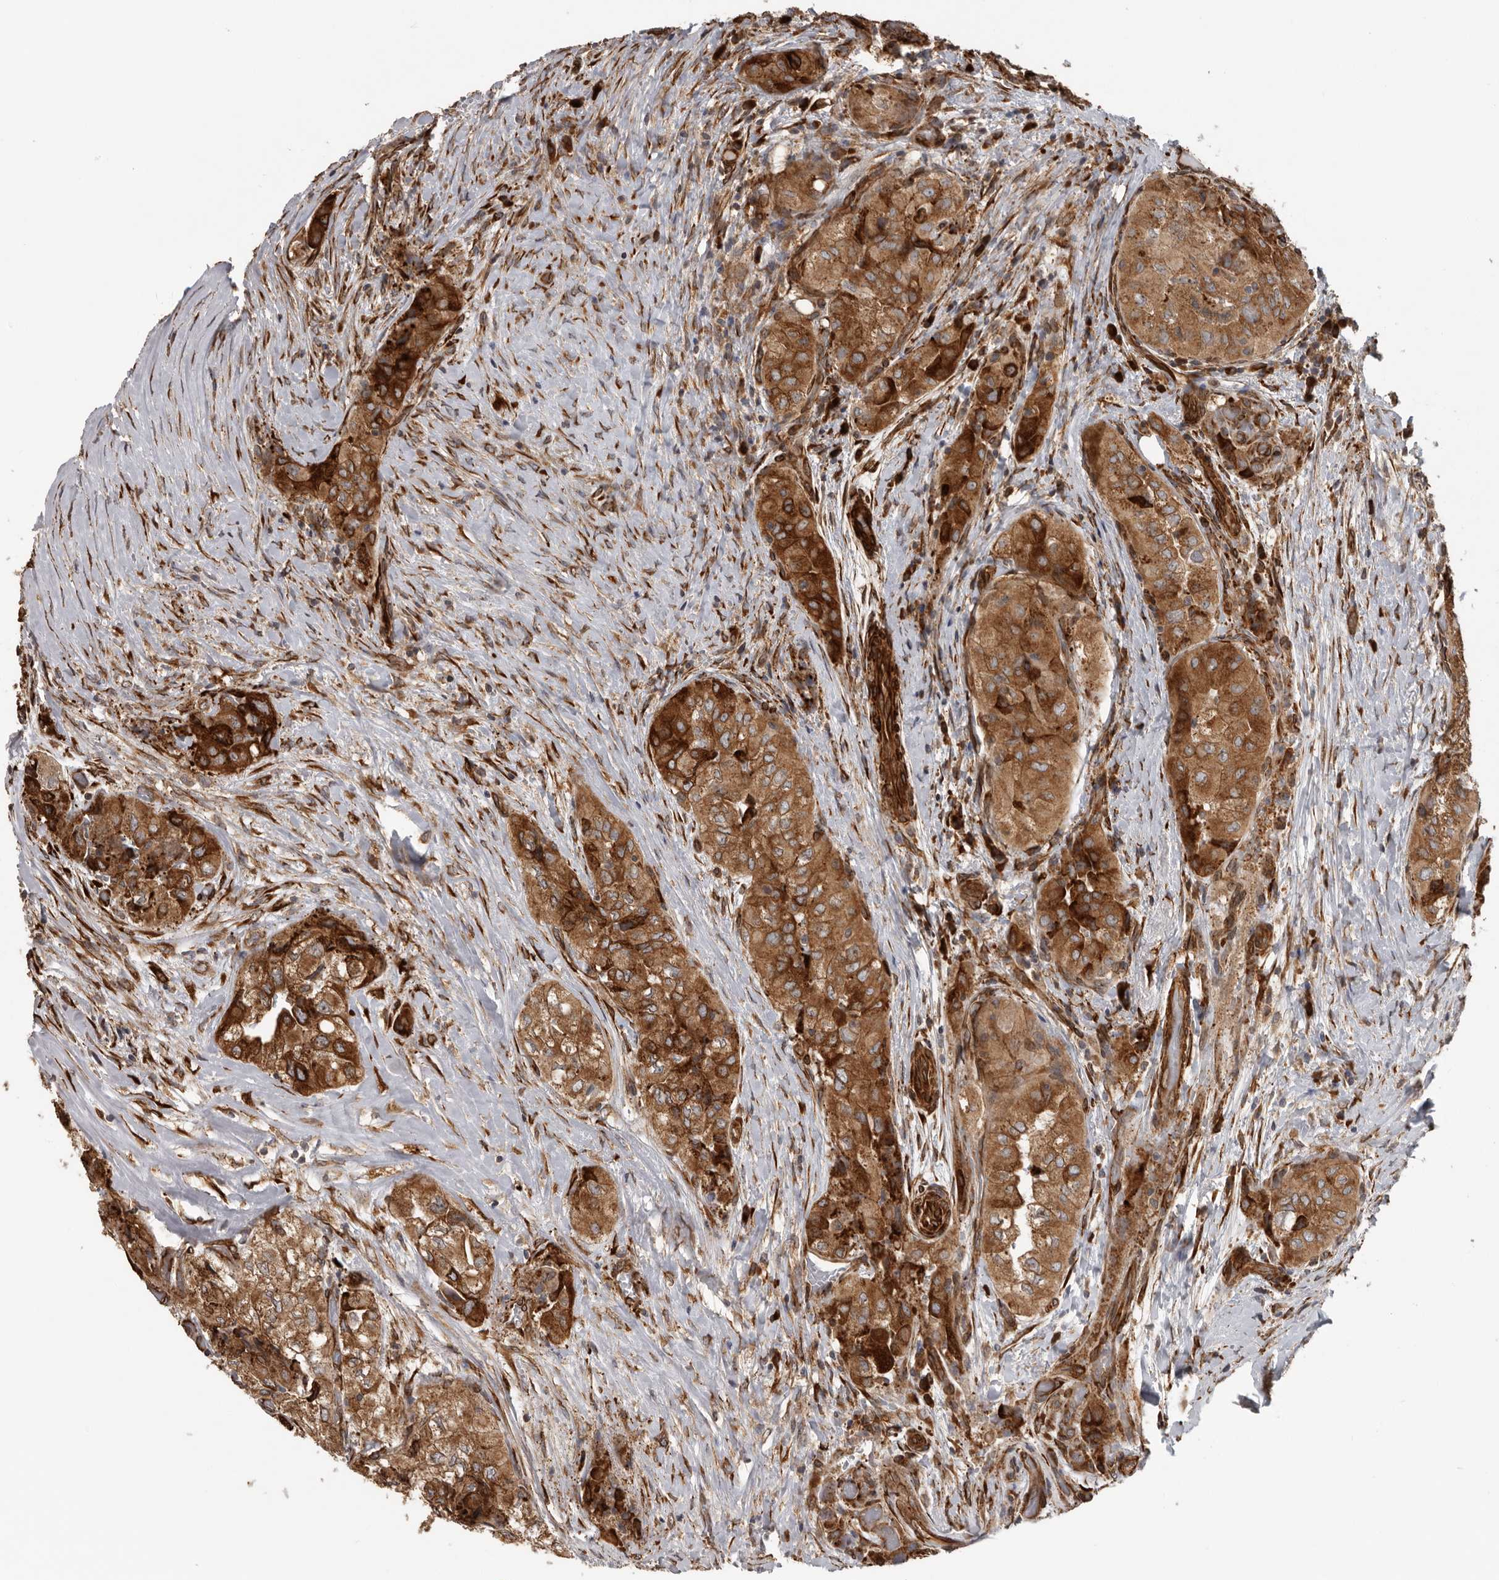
{"staining": {"intensity": "strong", "quantity": ">75%", "location": "cytoplasmic/membranous"}, "tissue": "thyroid cancer", "cell_type": "Tumor cells", "image_type": "cancer", "snomed": [{"axis": "morphology", "description": "Papillary adenocarcinoma, NOS"}, {"axis": "topography", "description": "Thyroid gland"}], "caption": "Immunohistochemical staining of human thyroid cancer displays high levels of strong cytoplasmic/membranous staining in approximately >75% of tumor cells.", "gene": "CEP350", "patient": {"sex": "female", "age": 59}}